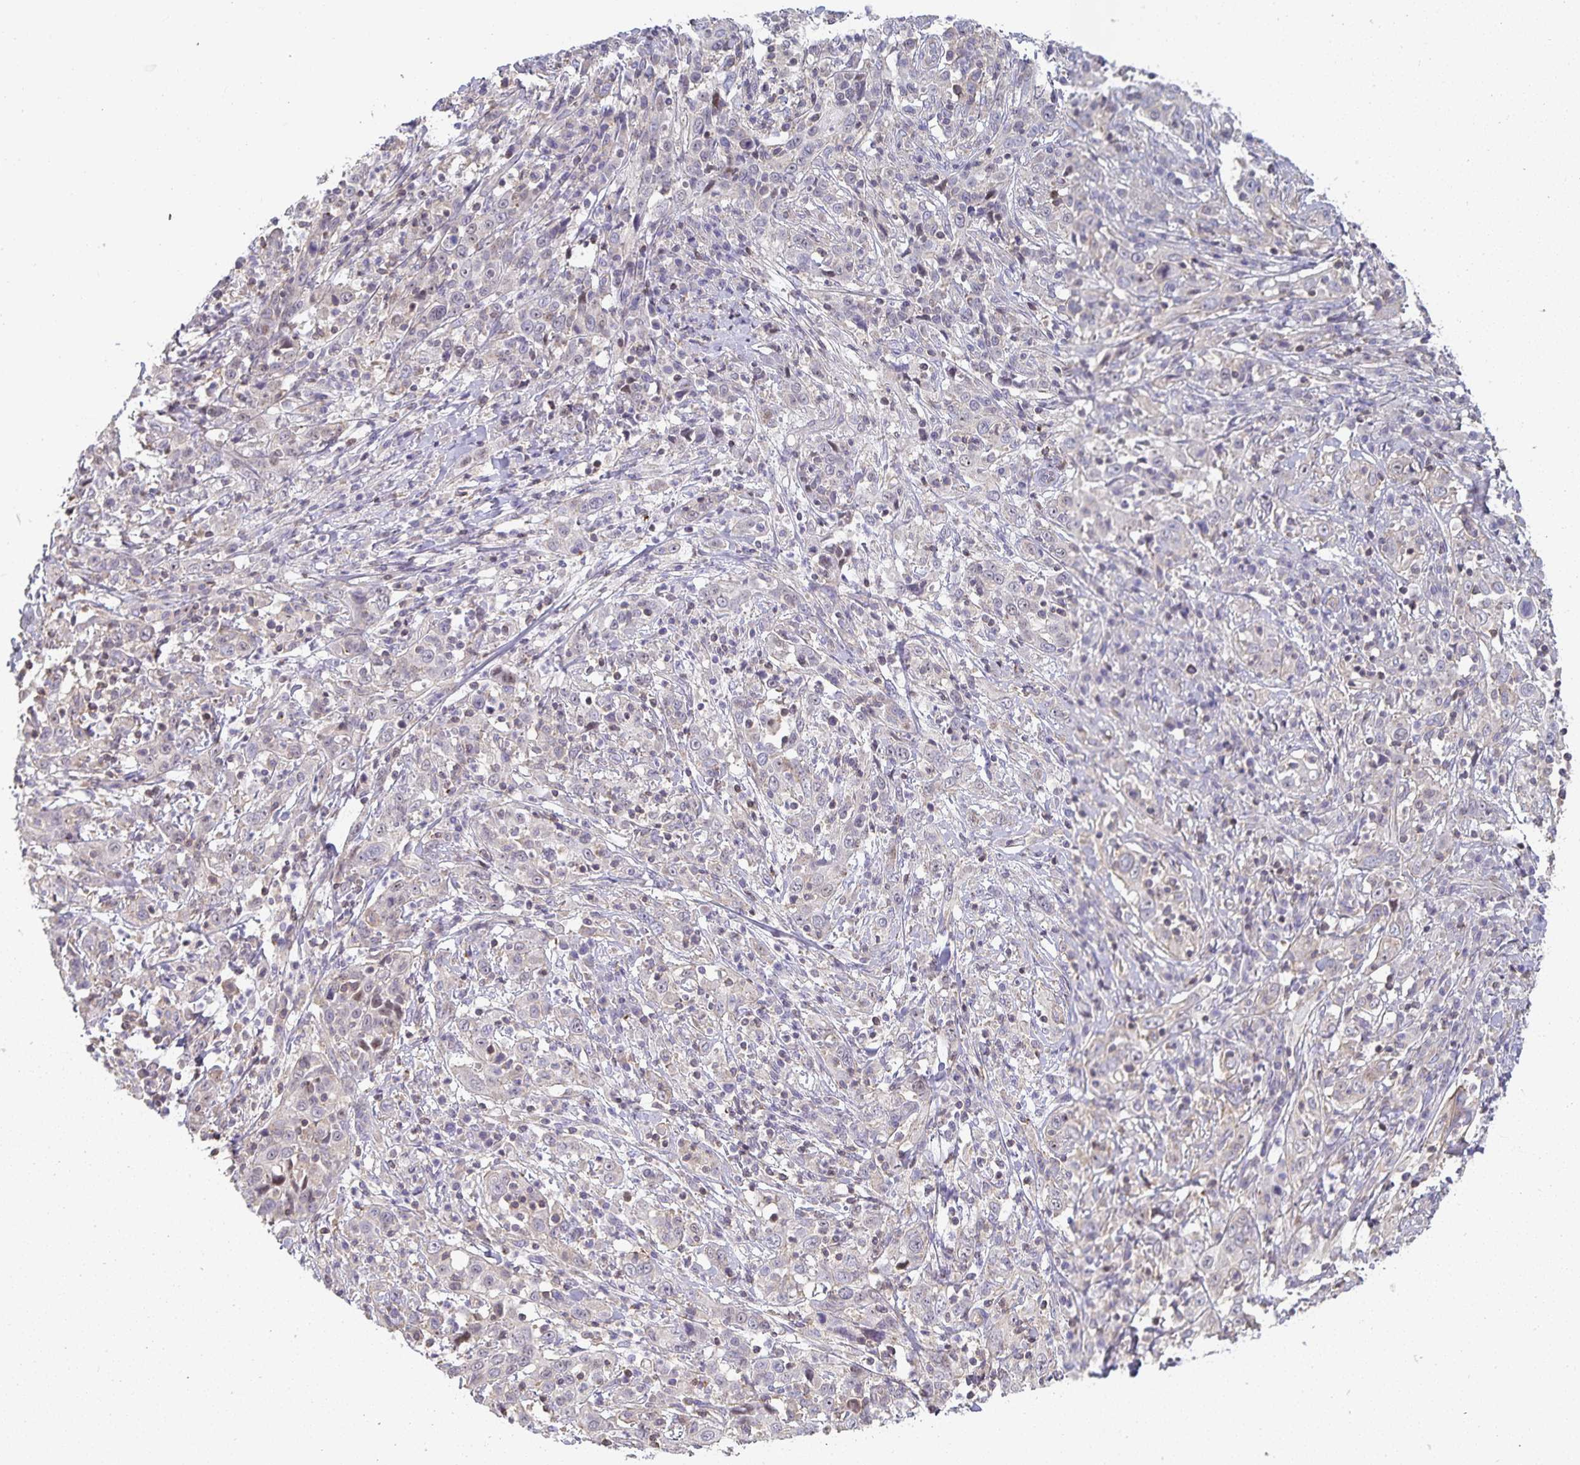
{"staining": {"intensity": "negative", "quantity": "none", "location": "none"}, "tissue": "cervical cancer", "cell_type": "Tumor cells", "image_type": "cancer", "snomed": [{"axis": "morphology", "description": "Squamous cell carcinoma, NOS"}, {"axis": "topography", "description": "Cervix"}], "caption": "Human cervical cancer stained for a protein using immunohistochemistry reveals no expression in tumor cells.", "gene": "GATA3", "patient": {"sex": "female", "age": 46}}